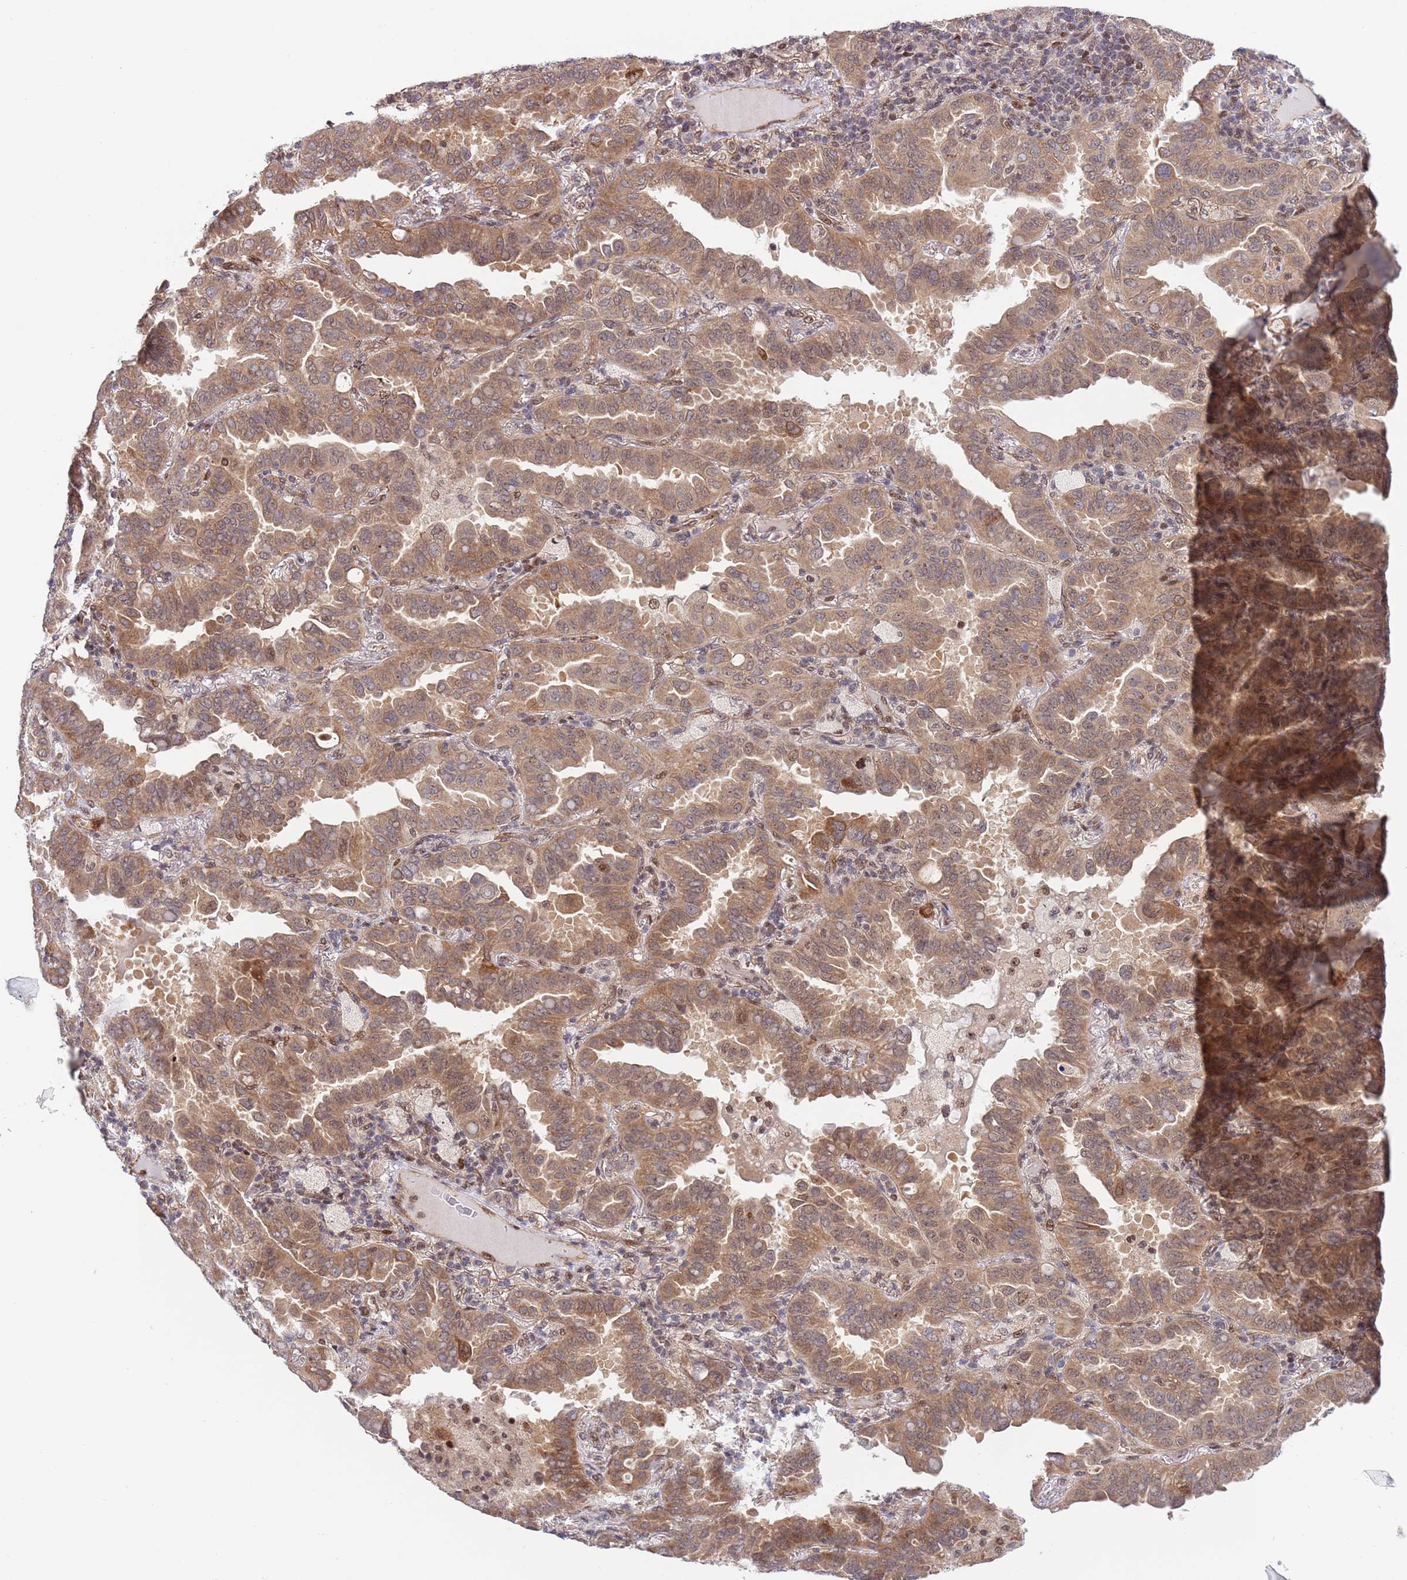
{"staining": {"intensity": "moderate", "quantity": ">75%", "location": "cytoplasmic/membranous,nuclear"}, "tissue": "lung cancer", "cell_type": "Tumor cells", "image_type": "cancer", "snomed": [{"axis": "morphology", "description": "Adenocarcinoma, NOS"}, {"axis": "topography", "description": "Lung"}], "caption": "Moderate cytoplasmic/membranous and nuclear expression for a protein is identified in about >75% of tumor cells of lung cancer (adenocarcinoma) using immunohistochemistry.", "gene": "TBX10", "patient": {"sex": "male", "age": 64}}